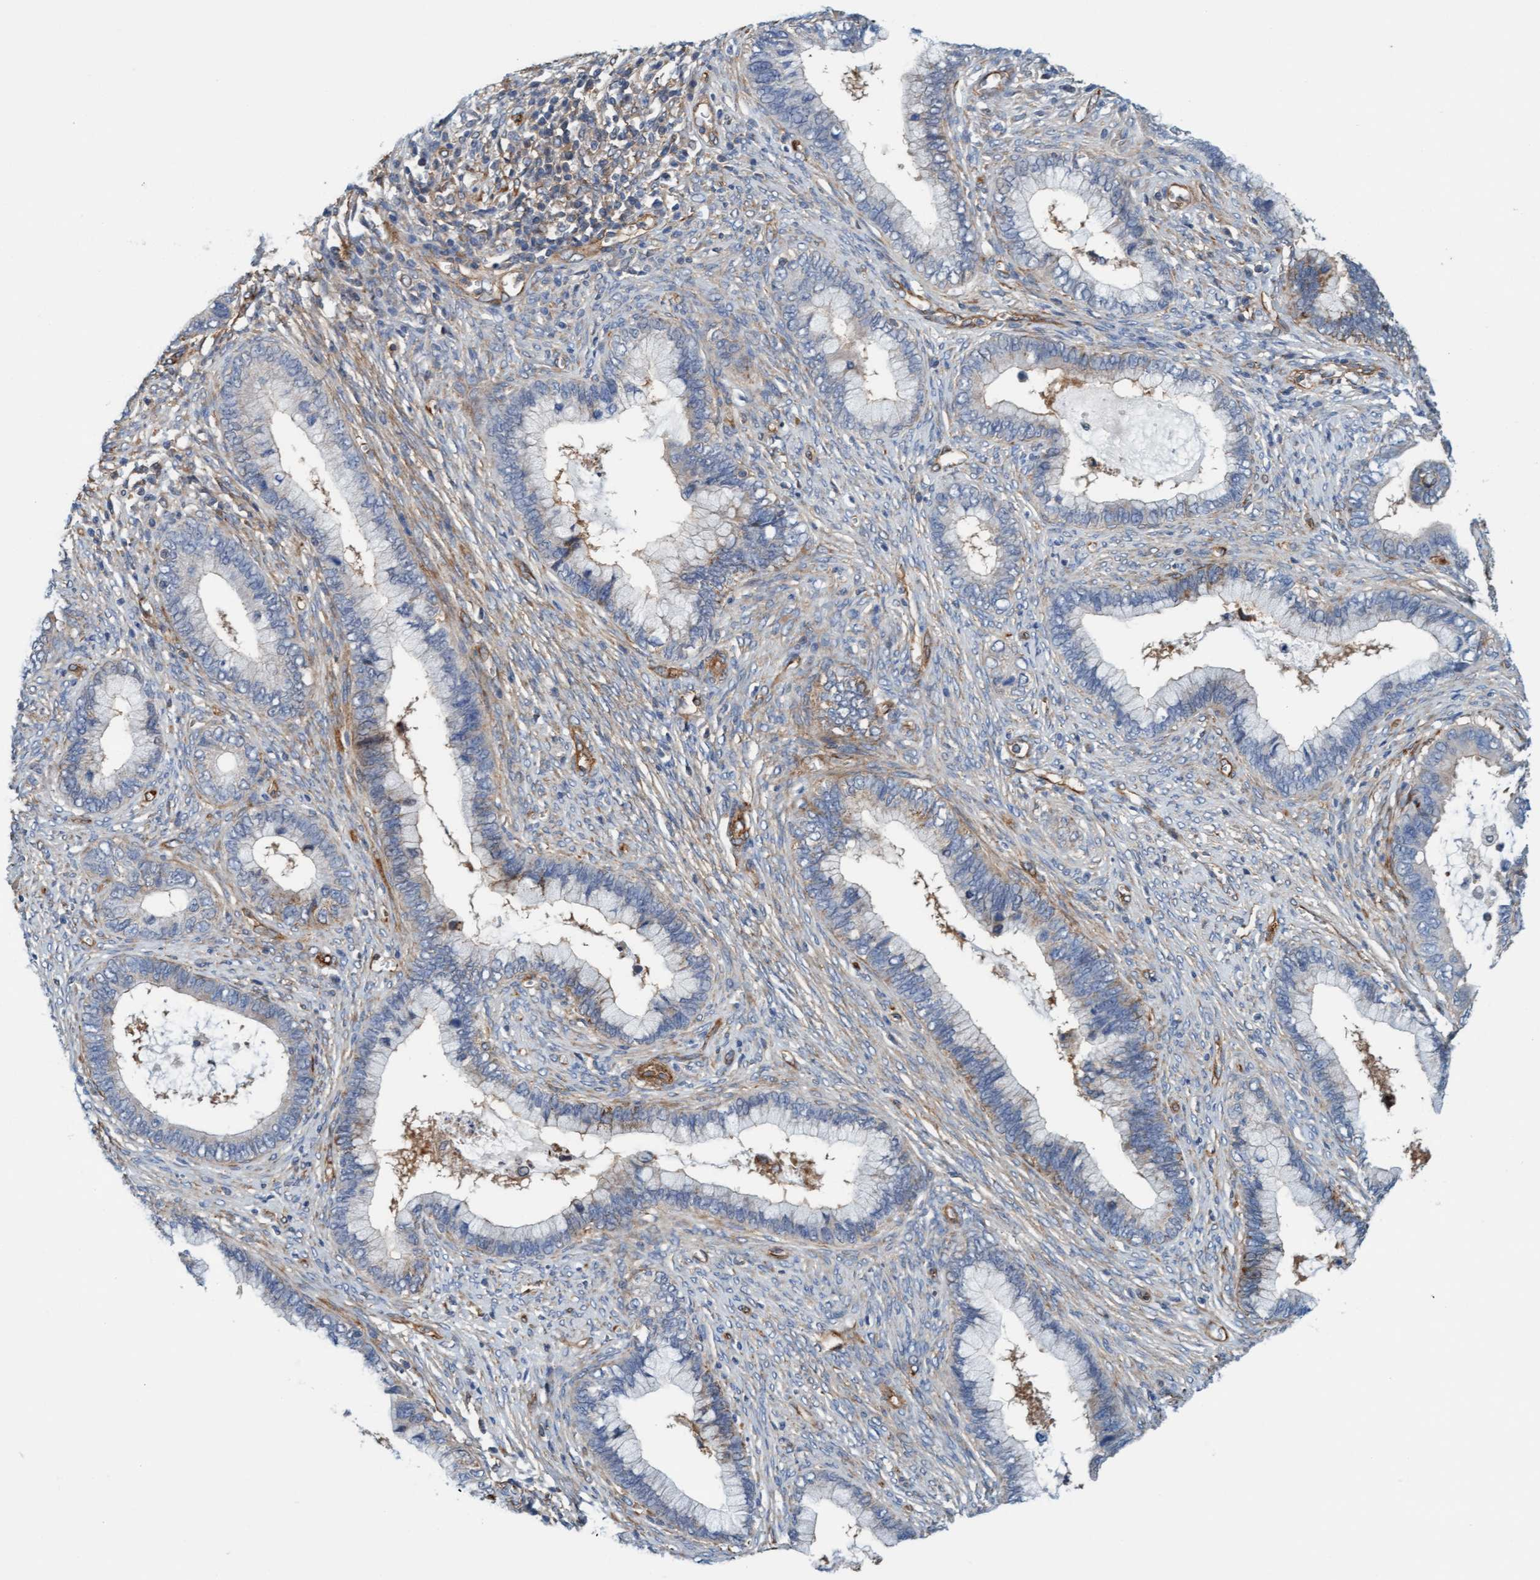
{"staining": {"intensity": "negative", "quantity": "none", "location": "none"}, "tissue": "cervical cancer", "cell_type": "Tumor cells", "image_type": "cancer", "snomed": [{"axis": "morphology", "description": "Adenocarcinoma, NOS"}, {"axis": "topography", "description": "Cervix"}], "caption": "Human cervical cancer stained for a protein using IHC exhibits no expression in tumor cells.", "gene": "FMNL3", "patient": {"sex": "female", "age": 44}}